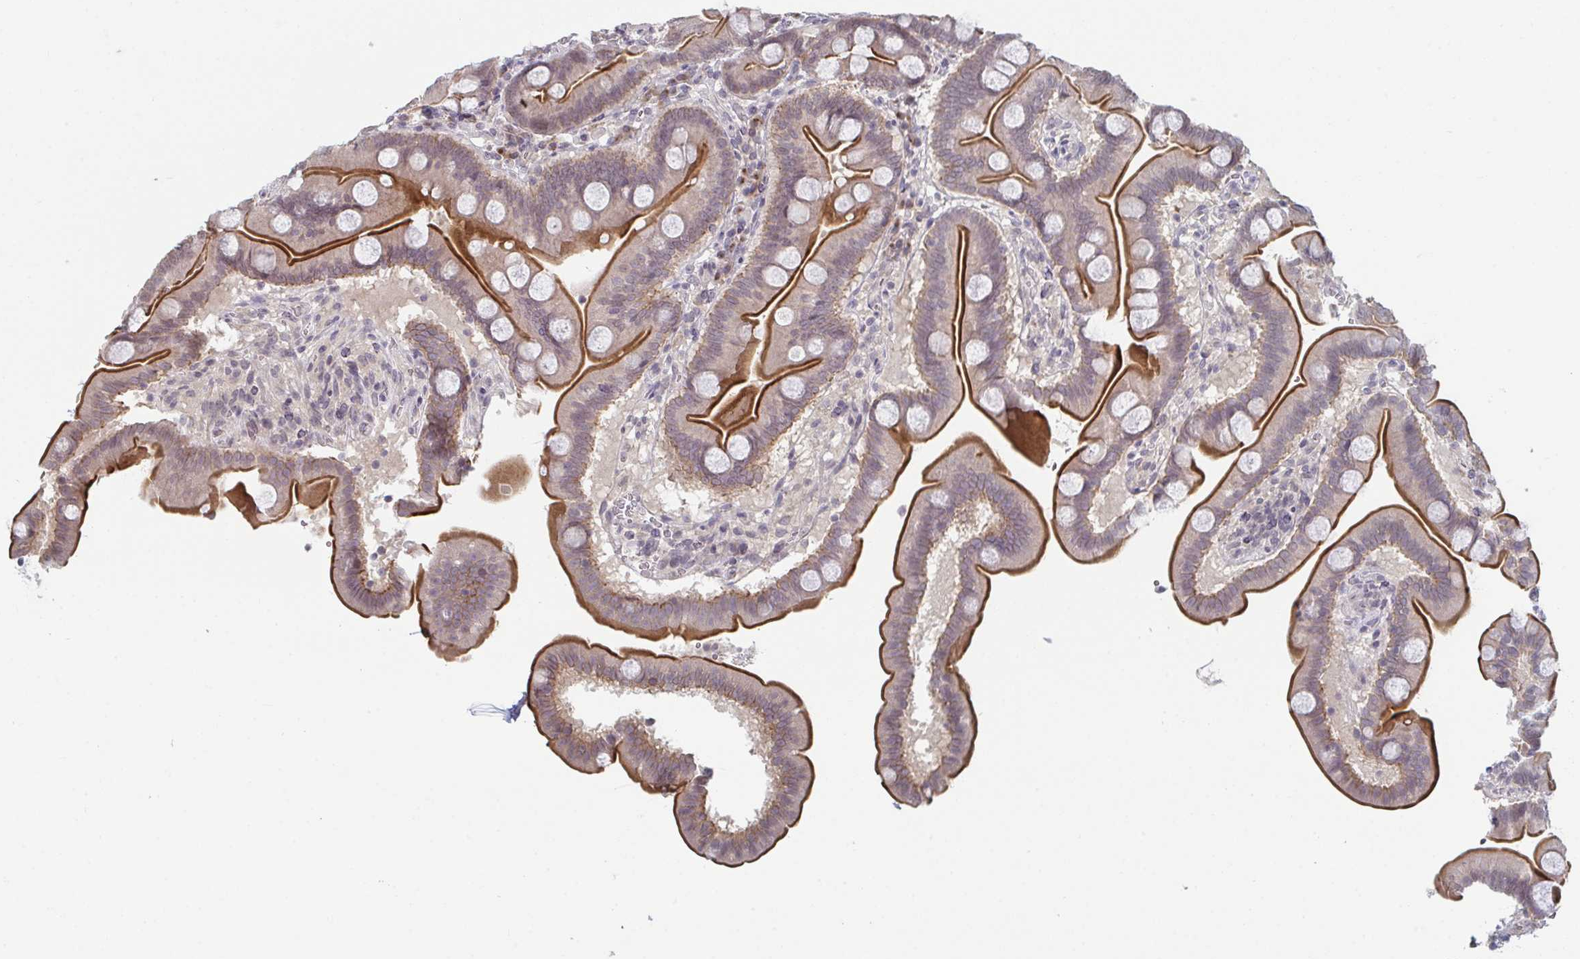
{"staining": {"intensity": "strong", "quantity": "25%-75%", "location": "cytoplasmic/membranous"}, "tissue": "duodenum", "cell_type": "Glandular cells", "image_type": "normal", "snomed": [{"axis": "morphology", "description": "Normal tissue, NOS"}, {"axis": "topography", "description": "Duodenum"}], "caption": "Human duodenum stained for a protein (brown) demonstrates strong cytoplasmic/membranous positive positivity in approximately 25%-75% of glandular cells.", "gene": "ZNF214", "patient": {"sex": "male", "age": 59}}